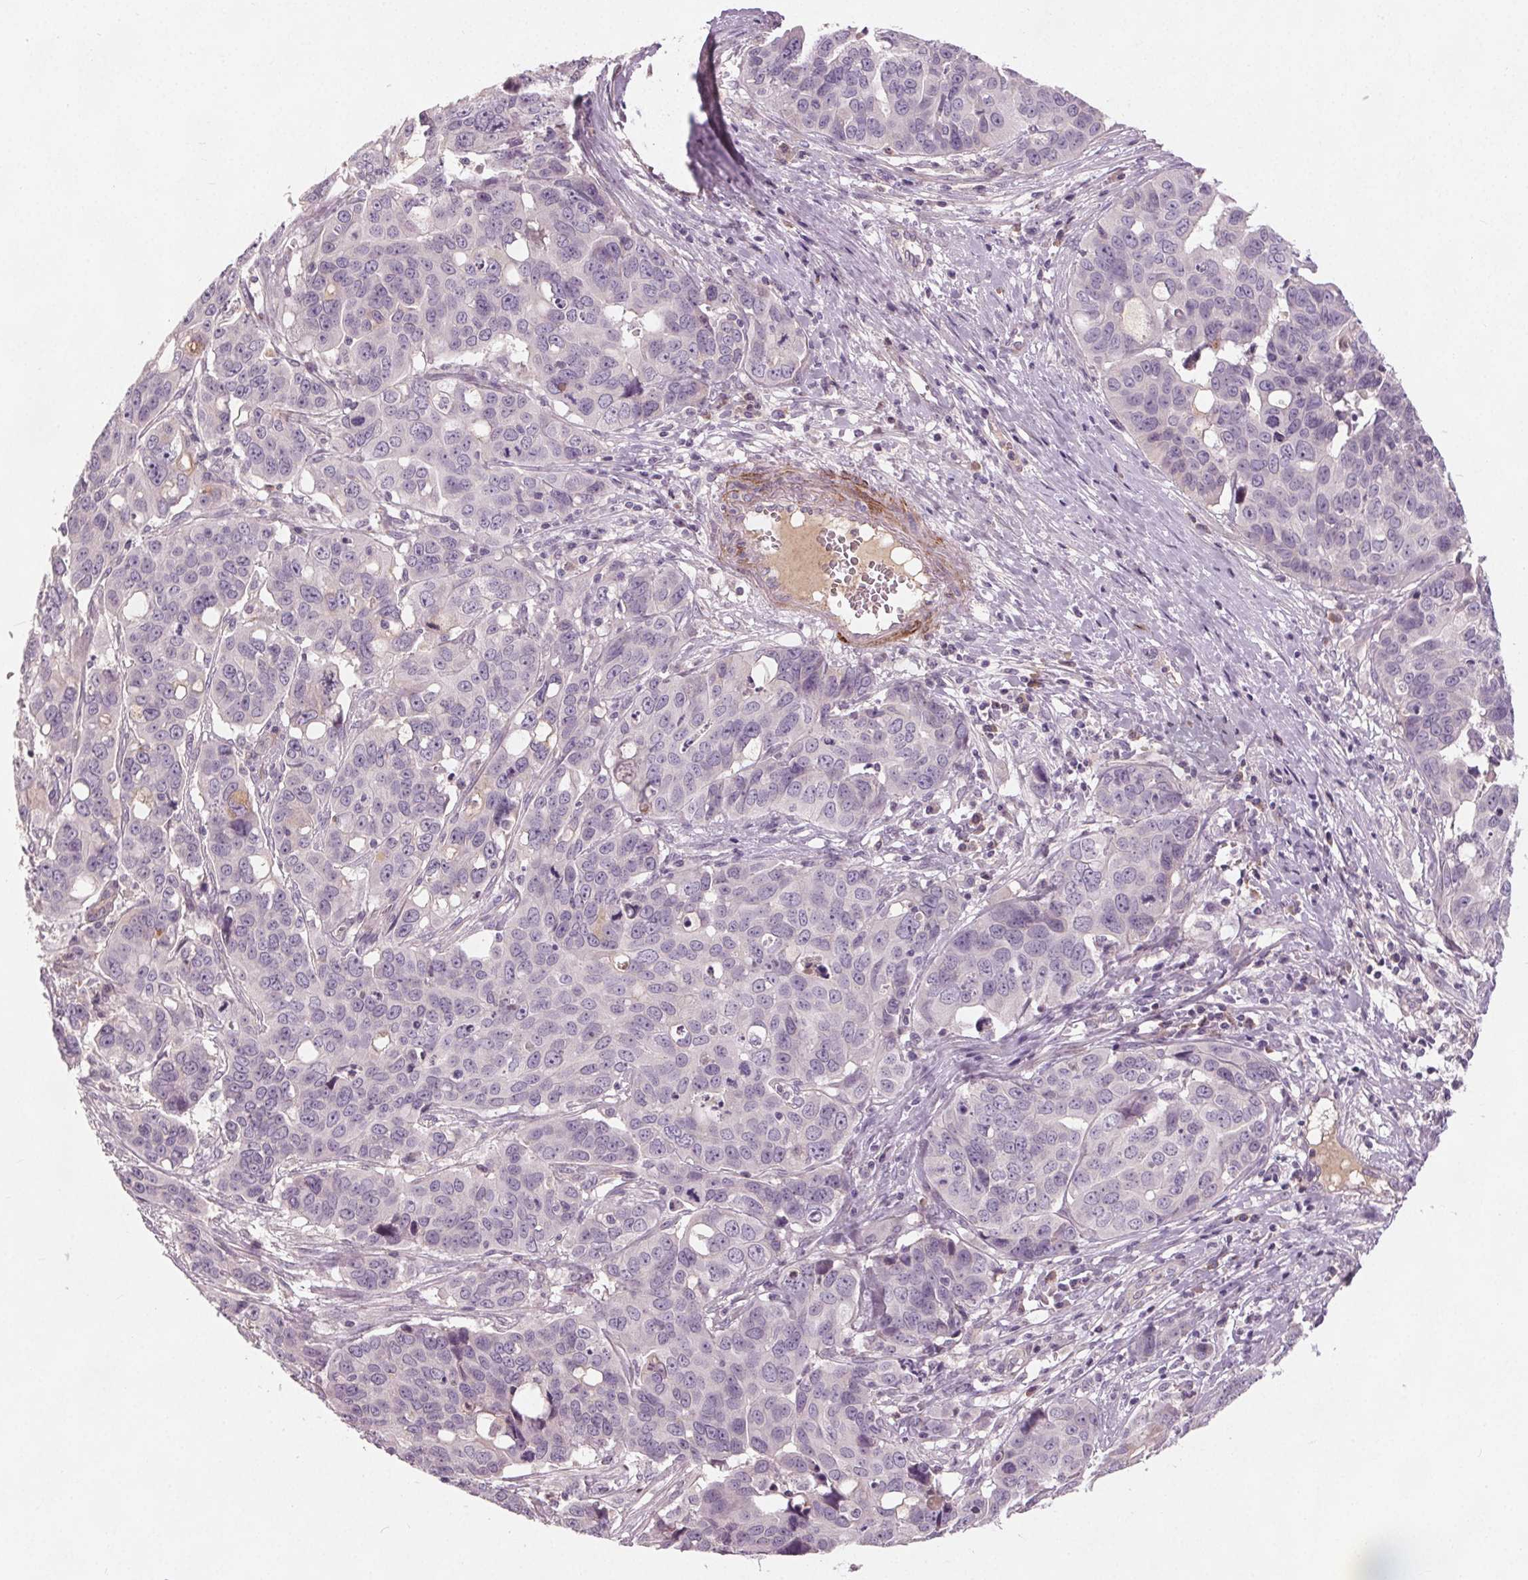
{"staining": {"intensity": "negative", "quantity": "none", "location": "none"}, "tissue": "ovarian cancer", "cell_type": "Tumor cells", "image_type": "cancer", "snomed": [{"axis": "morphology", "description": "Carcinoma, endometroid"}, {"axis": "topography", "description": "Ovary"}], "caption": "Ovarian endometroid carcinoma was stained to show a protein in brown. There is no significant expression in tumor cells.", "gene": "PDGFD", "patient": {"sex": "female", "age": 78}}